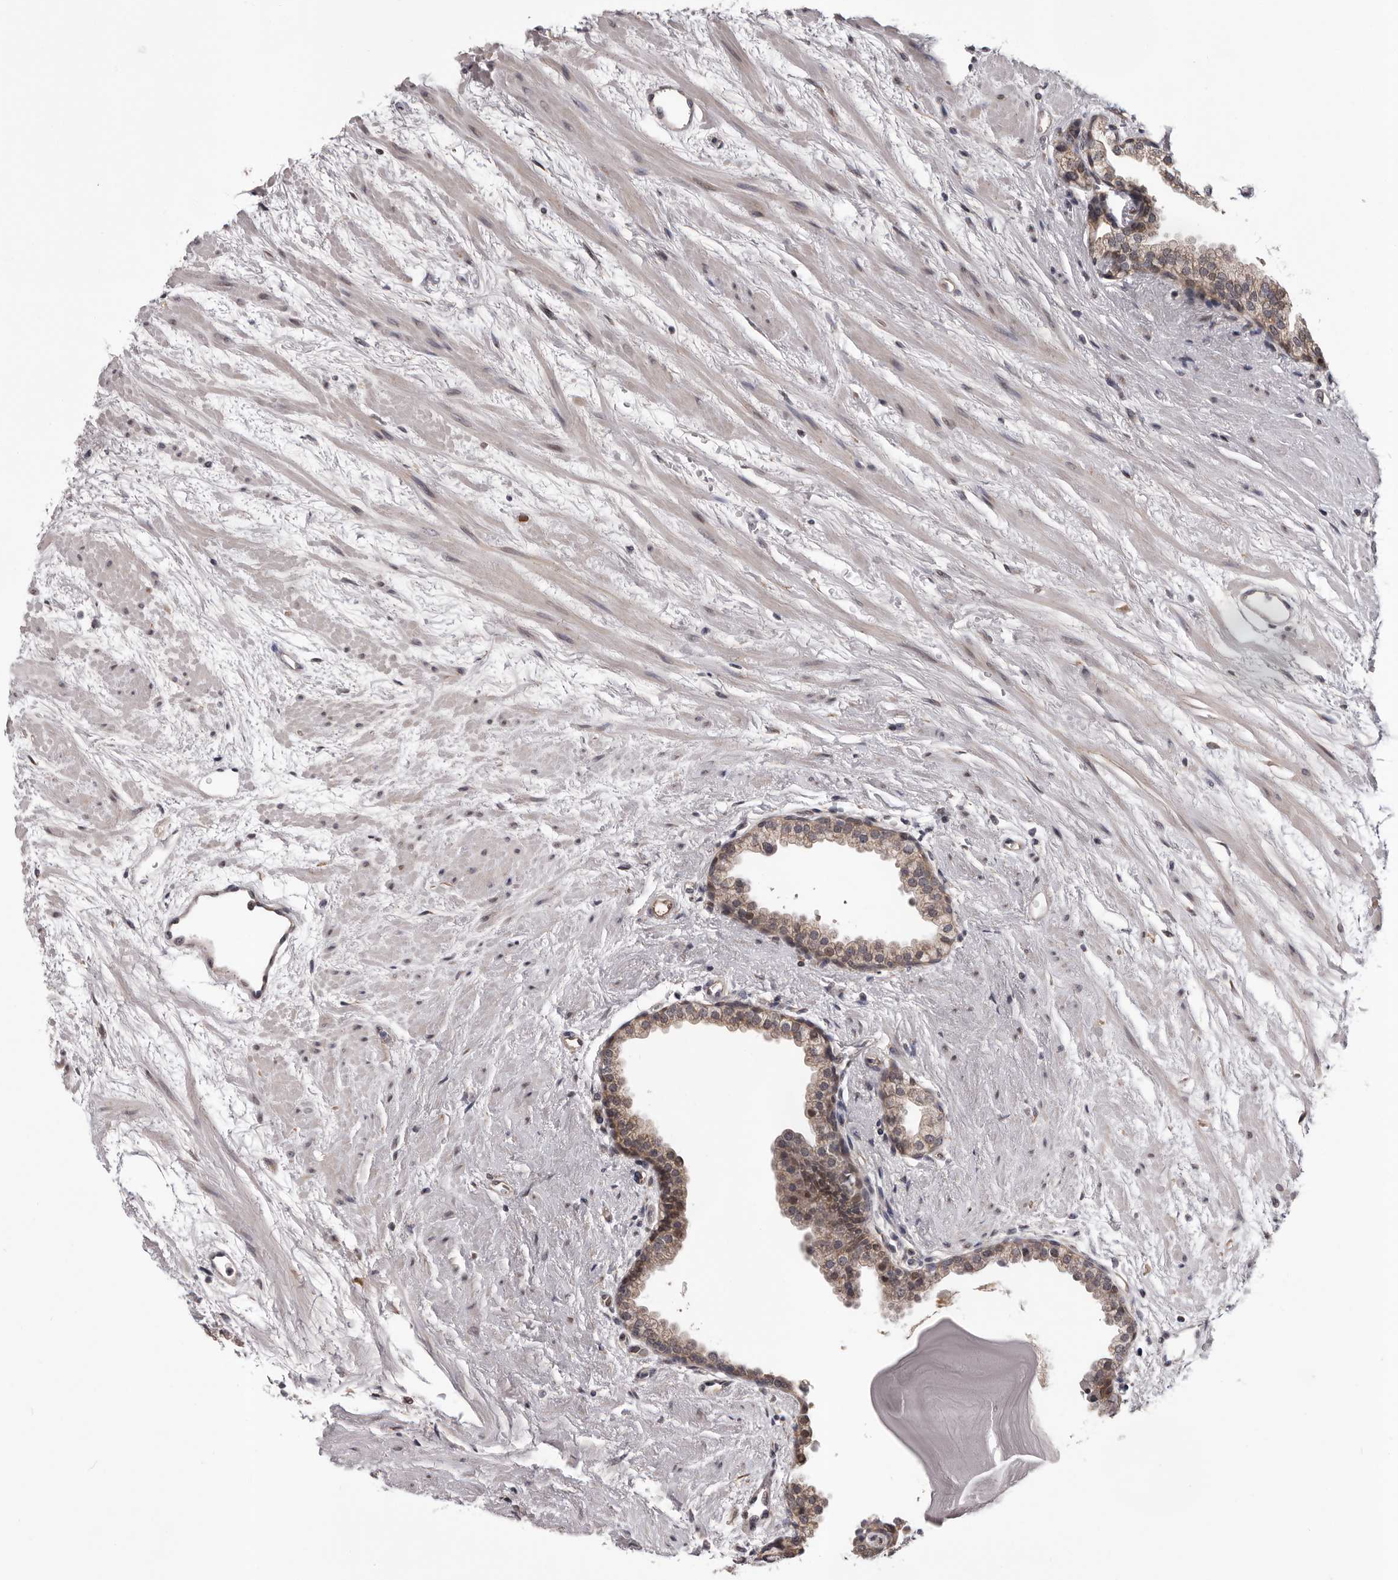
{"staining": {"intensity": "weak", "quantity": "25%-75%", "location": "cytoplasmic/membranous,nuclear"}, "tissue": "prostate", "cell_type": "Glandular cells", "image_type": "normal", "snomed": [{"axis": "morphology", "description": "Normal tissue, NOS"}, {"axis": "topography", "description": "Prostate"}], "caption": "Immunohistochemistry (IHC) micrograph of normal human prostate stained for a protein (brown), which displays low levels of weak cytoplasmic/membranous,nuclear positivity in approximately 25%-75% of glandular cells.", "gene": "MED8", "patient": {"sex": "male", "age": 48}}